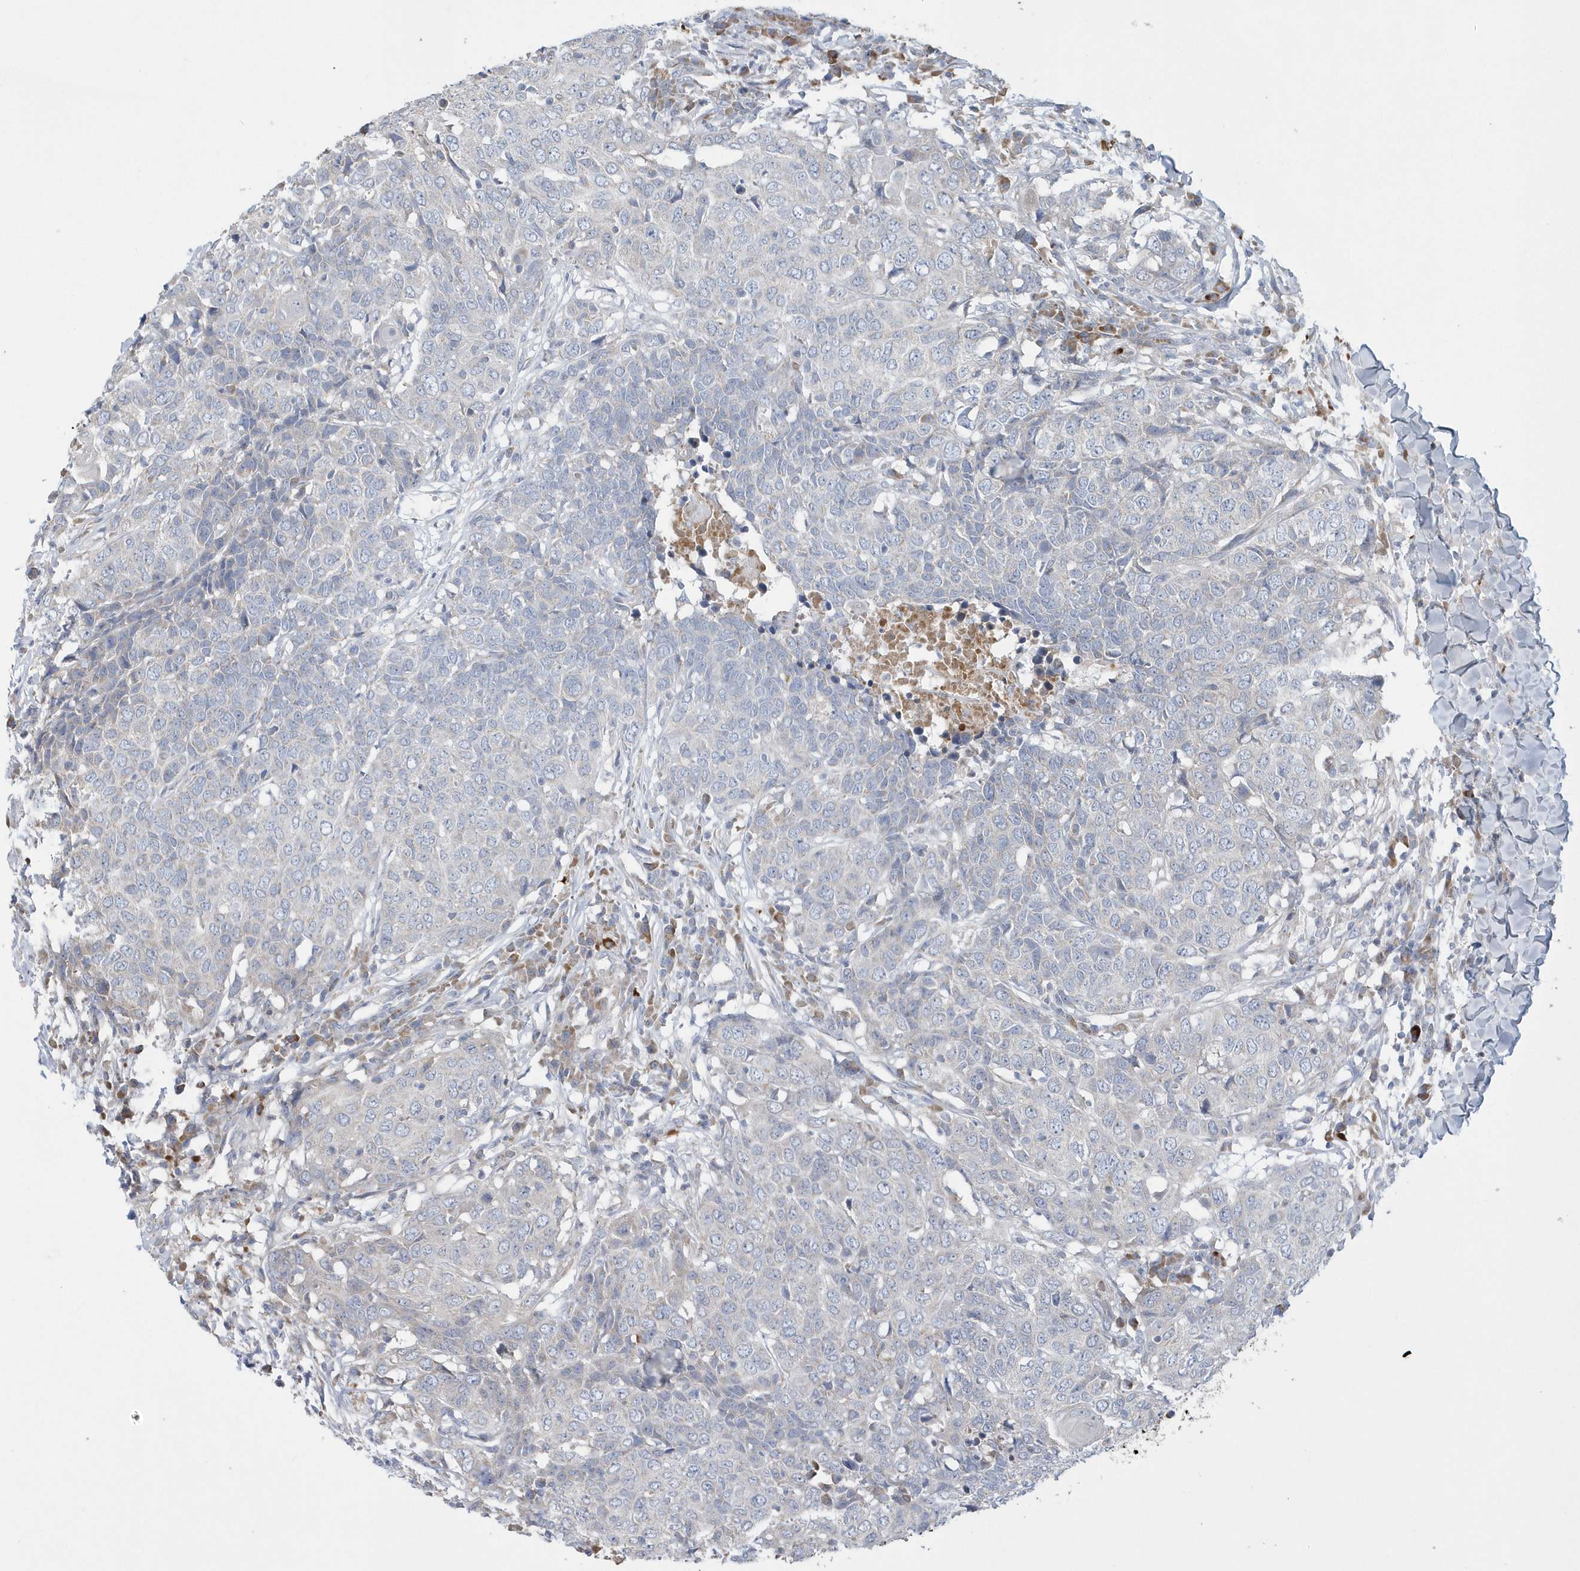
{"staining": {"intensity": "negative", "quantity": "none", "location": "none"}, "tissue": "head and neck cancer", "cell_type": "Tumor cells", "image_type": "cancer", "snomed": [{"axis": "morphology", "description": "Squamous cell carcinoma, NOS"}, {"axis": "topography", "description": "Head-Neck"}], "caption": "IHC image of human head and neck cancer (squamous cell carcinoma) stained for a protein (brown), which exhibits no positivity in tumor cells. (Stains: DAB (3,3'-diaminobenzidine) IHC with hematoxylin counter stain, Microscopy: brightfield microscopy at high magnification).", "gene": "SPATA18", "patient": {"sex": "male", "age": 66}}